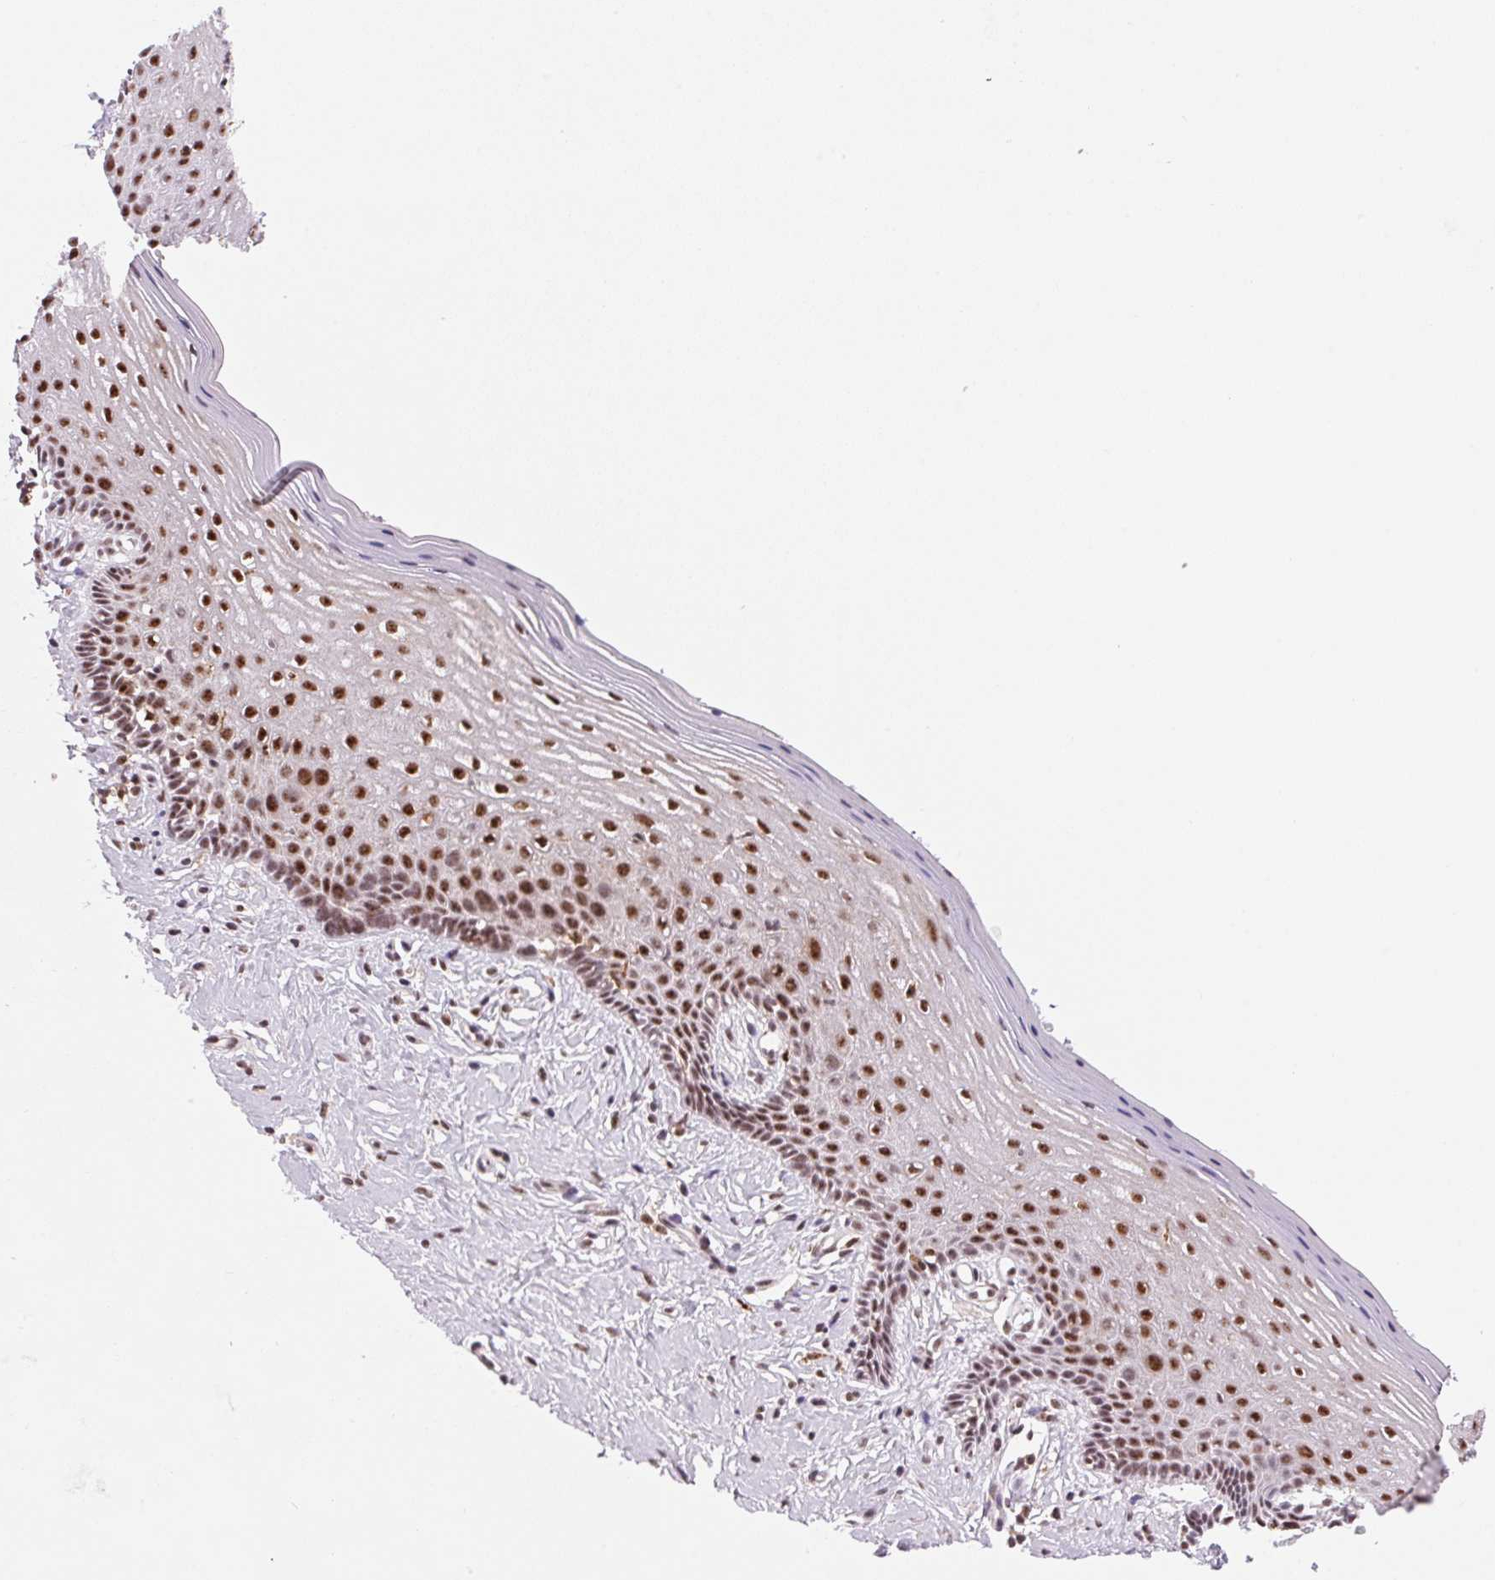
{"staining": {"intensity": "moderate", "quantity": "25%-75%", "location": "nuclear"}, "tissue": "vagina", "cell_type": "Squamous epithelial cells", "image_type": "normal", "snomed": [{"axis": "morphology", "description": "Normal tissue, NOS"}, {"axis": "topography", "description": "Vagina"}], "caption": "This histopathology image demonstrates immunohistochemistry (IHC) staining of benign human vagina, with medium moderate nuclear expression in about 25%-75% of squamous epithelial cells.", "gene": "HNRNPDL", "patient": {"sex": "female", "age": 42}}